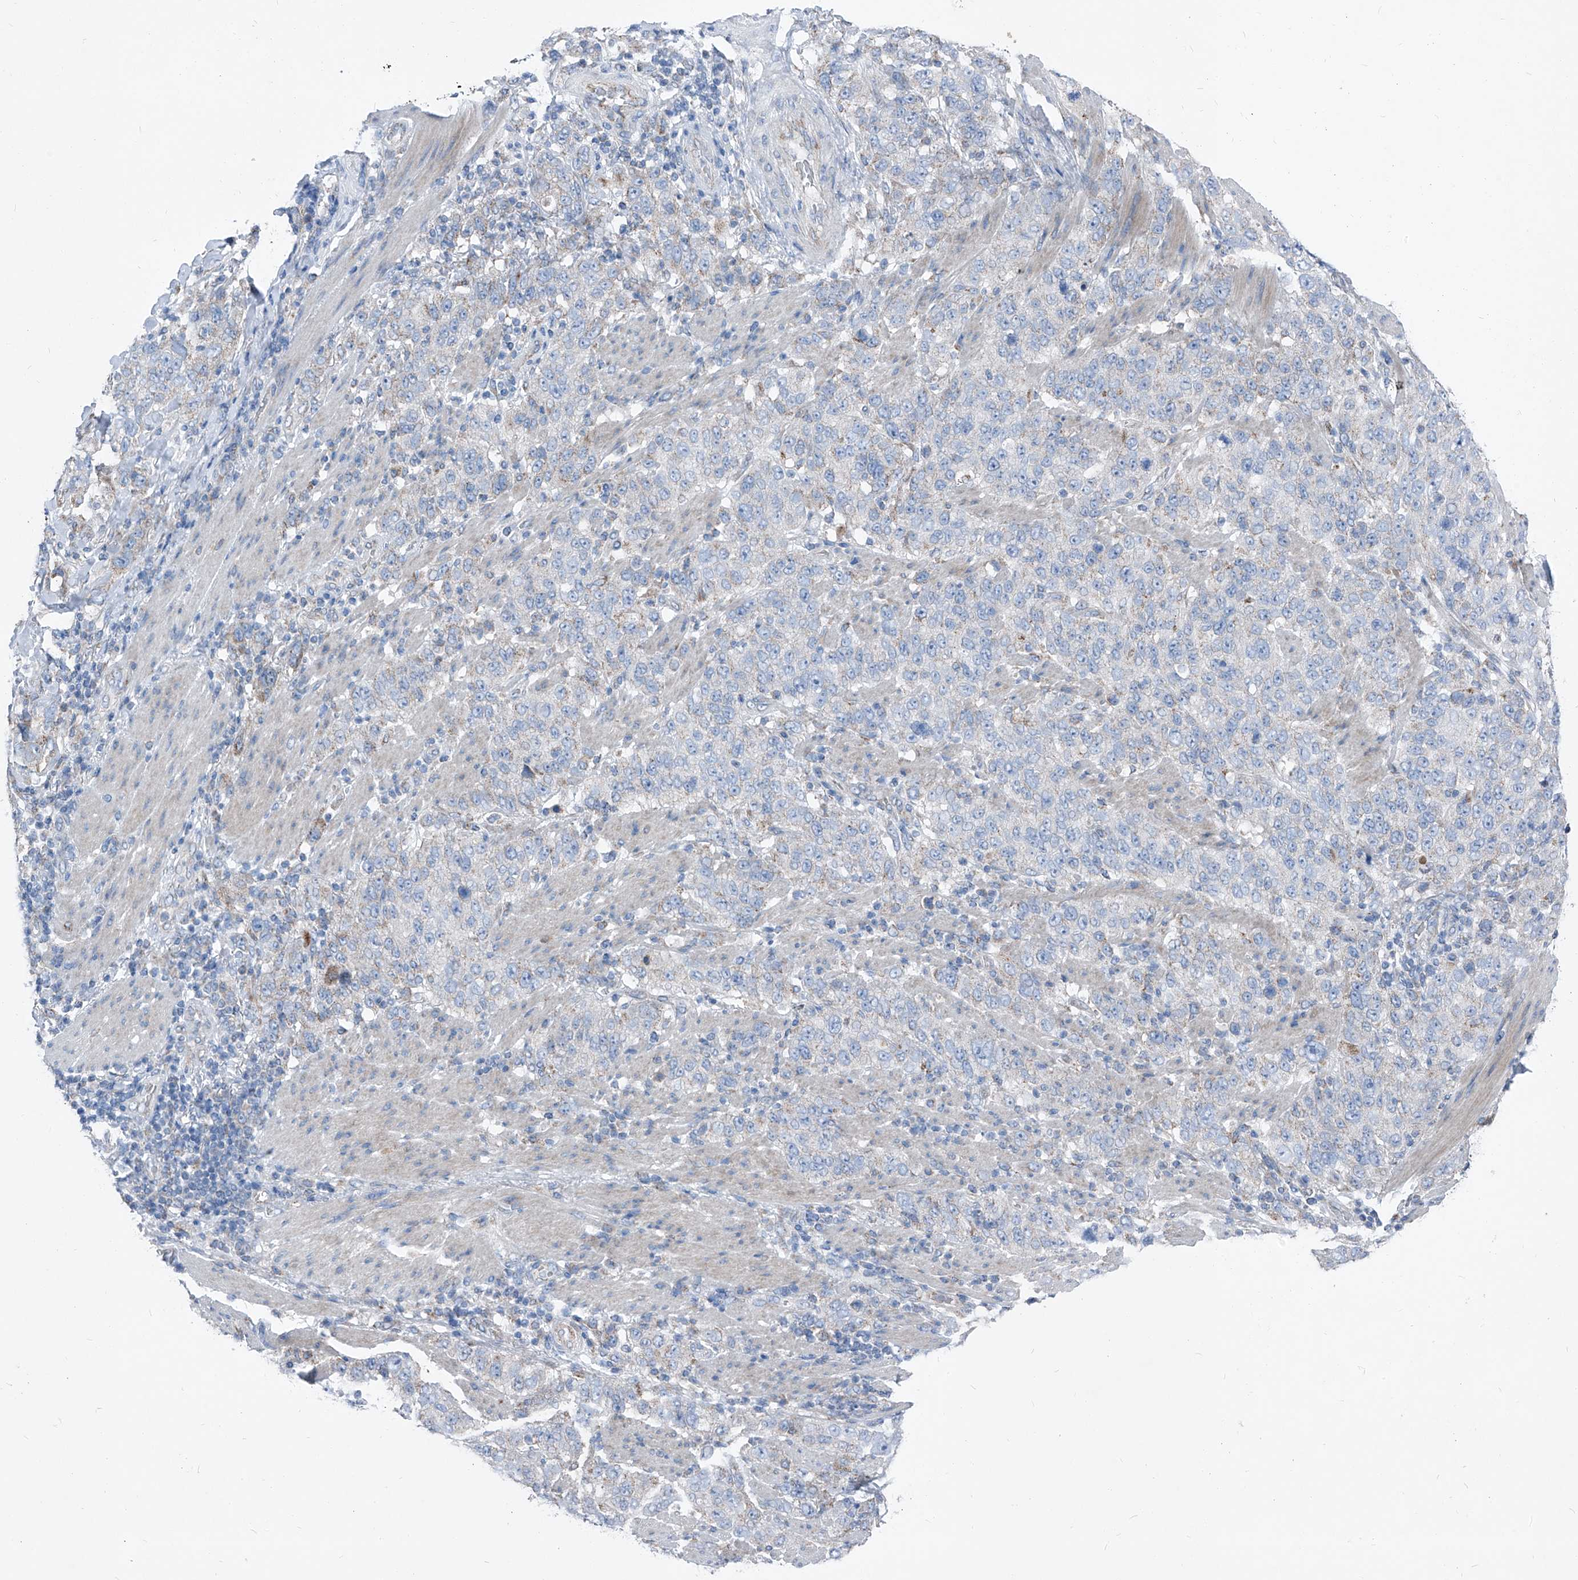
{"staining": {"intensity": "weak", "quantity": "<25%", "location": "cytoplasmic/membranous"}, "tissue": "stomach cancer", "cell_type": "Tumor cells", "image_type": "cancer", "snomed": [{"axis": "morphology", "description": "Adenocarcinoma, NOS"}, {"axis": "topography", "description": "Stomach"}], "caption": "A high-resolution micrograph shows immunohistochemistry (IHC) staining of stomach cancer (adenocarcinoma), which displays no significant expression in tumor cells. The staining is performed using DAB brown chromogen with nuclei counter-stained in using hematoxylin.", "gene": "AGPS", "patient": {"sex": "male", "age": 48}}